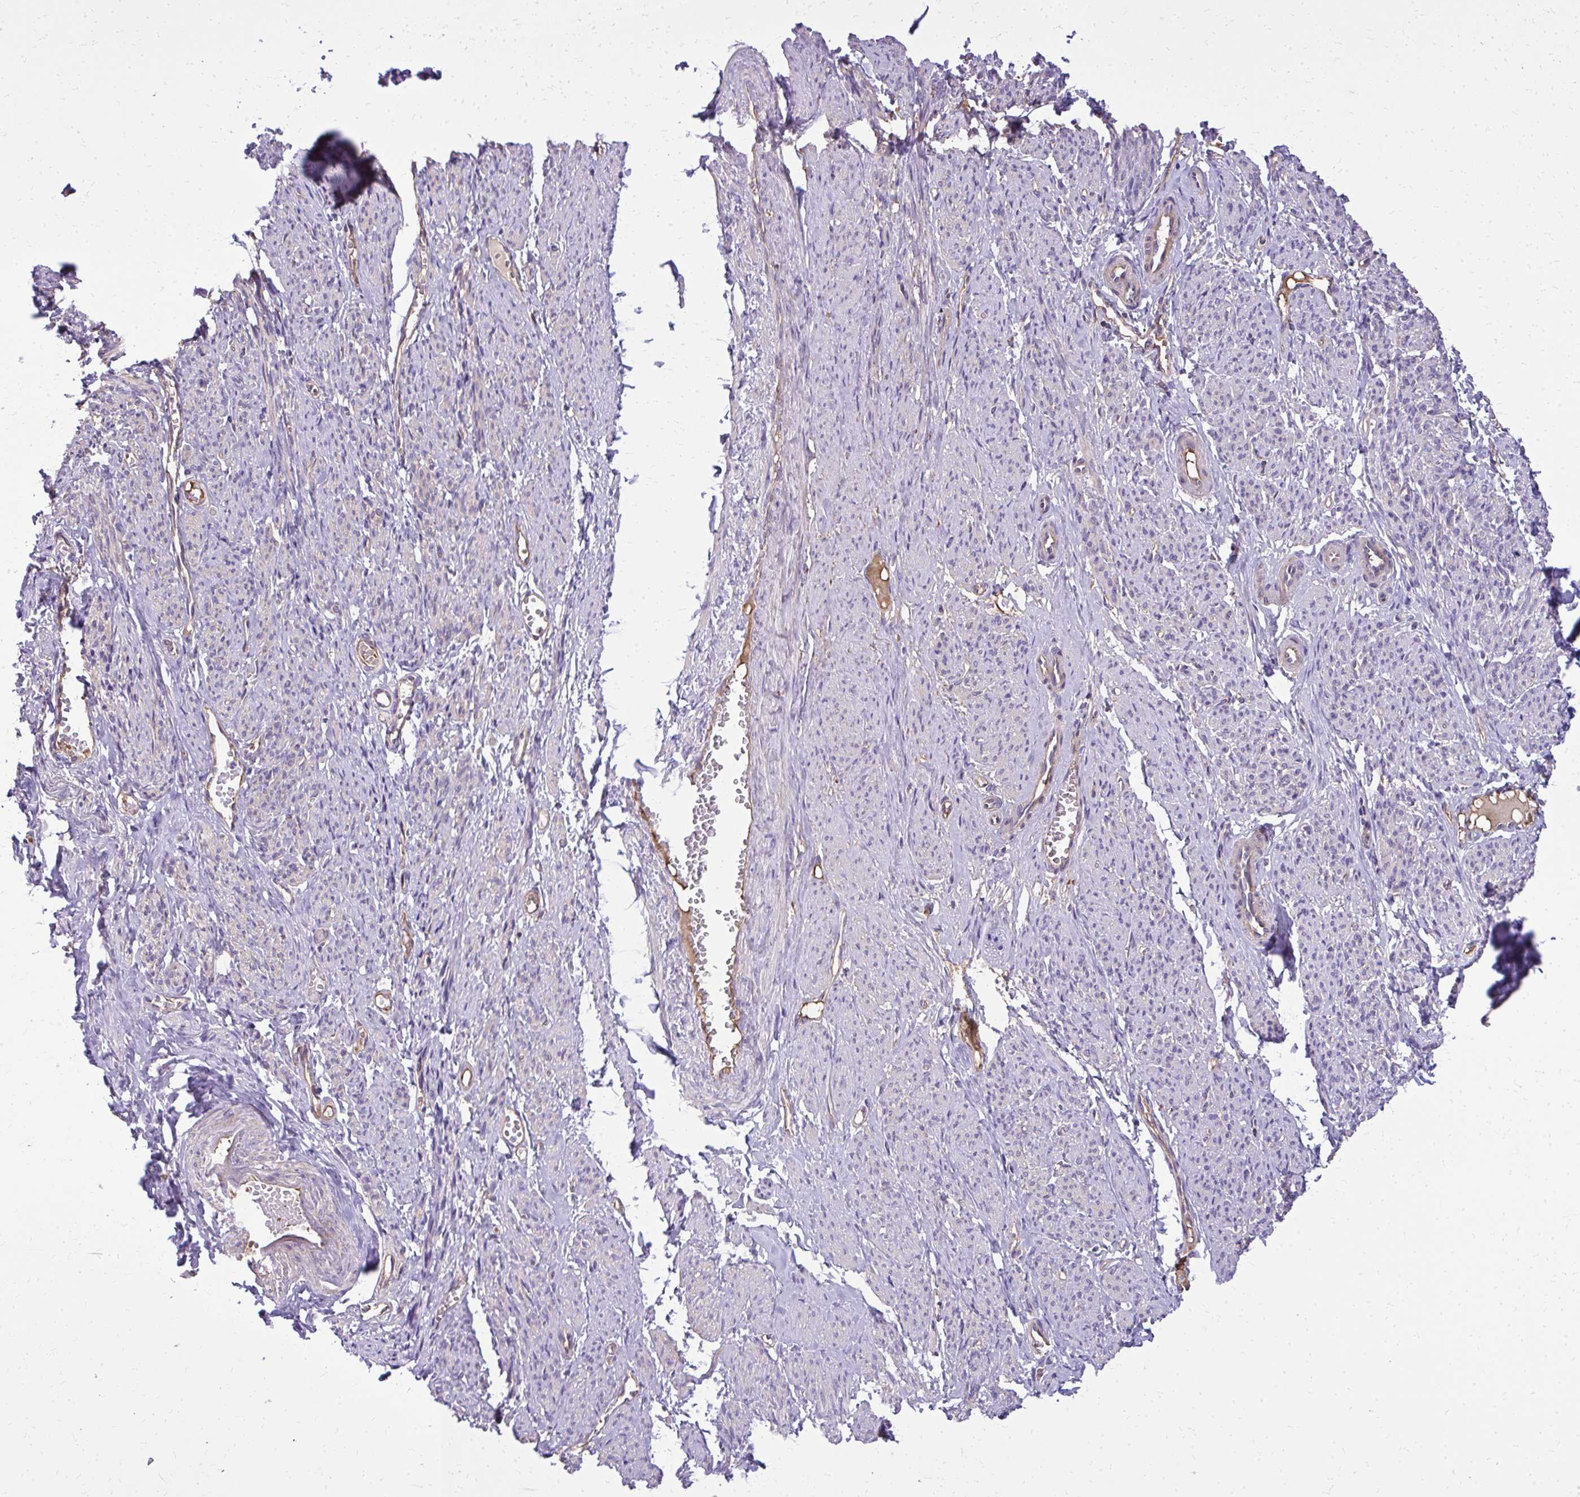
{"staining": {"intensity": "weak", "quantity": "<25%", "location": "cytoplasmic/membranous"}, "tissue": "smooth muscle", "cell_type": "Smooth muscle cells", "image_type": "normal", "snomed": [{"axis": "morphology", "description": "Normal tissue, NOS"}, {"axis": "topography", "description": "Smooth muscle"}], "caption": "The image demonstrates no significant staining in smooth muscle cells of smooth muscle.", "gene": "RUNDC3B", "patient": {"sex": "female", "age": 65}}